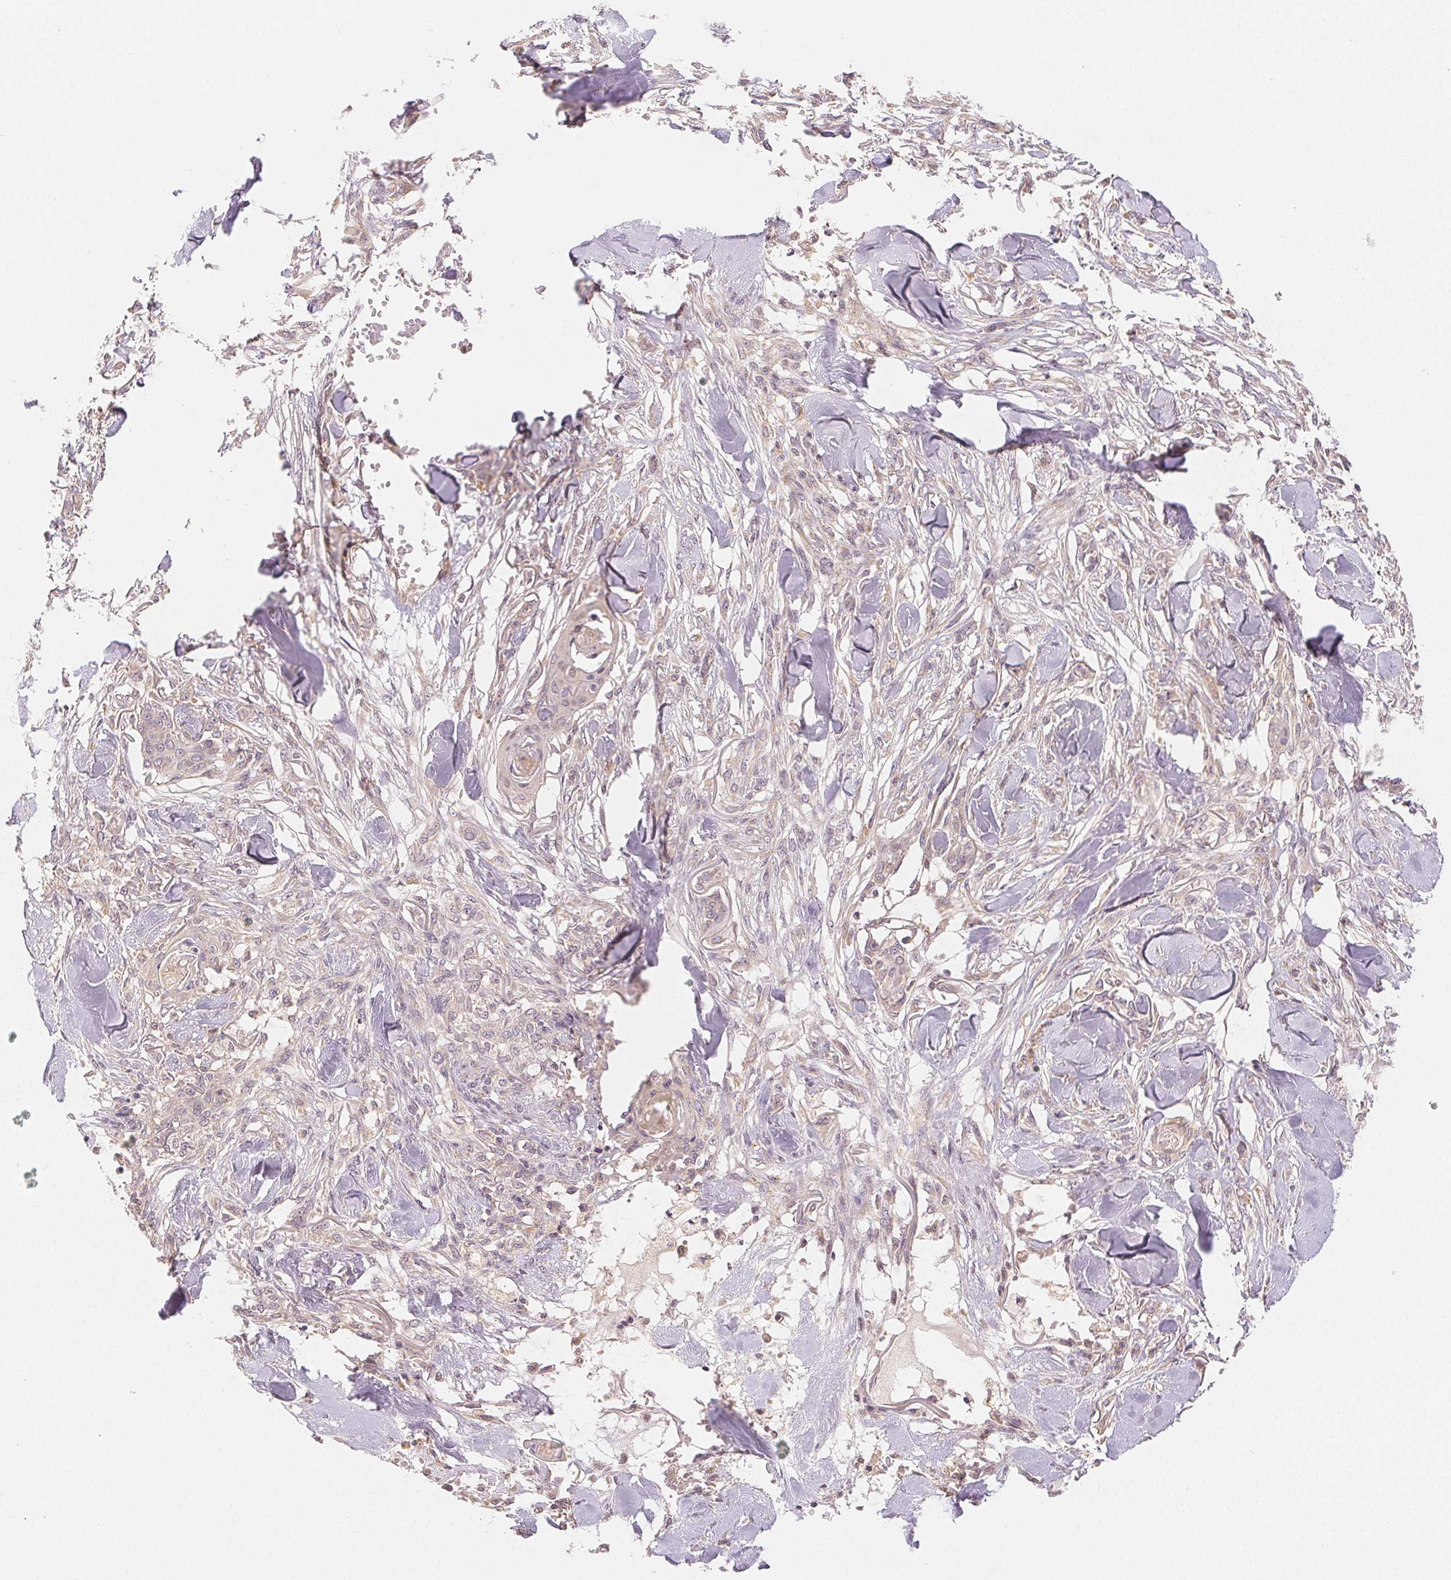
{"staining": {"intensity": "negative", "quantity": "none", "location": "none"}, "tissue": "skin cancer", "cell_type": "Tumor cells", "image_type": "cancer", "snomed": [{"axis": "morphology", "description": "Squamous cell carcinoma, NOS"}, {"axis": "topography", "description": "Skin"}], "caption": "Tumor cells are negative for brown protein staining in skin squamous cell carcinoma.", "gene": "SEZ6L2", "patient": {"sex": "female", "age": 59}}